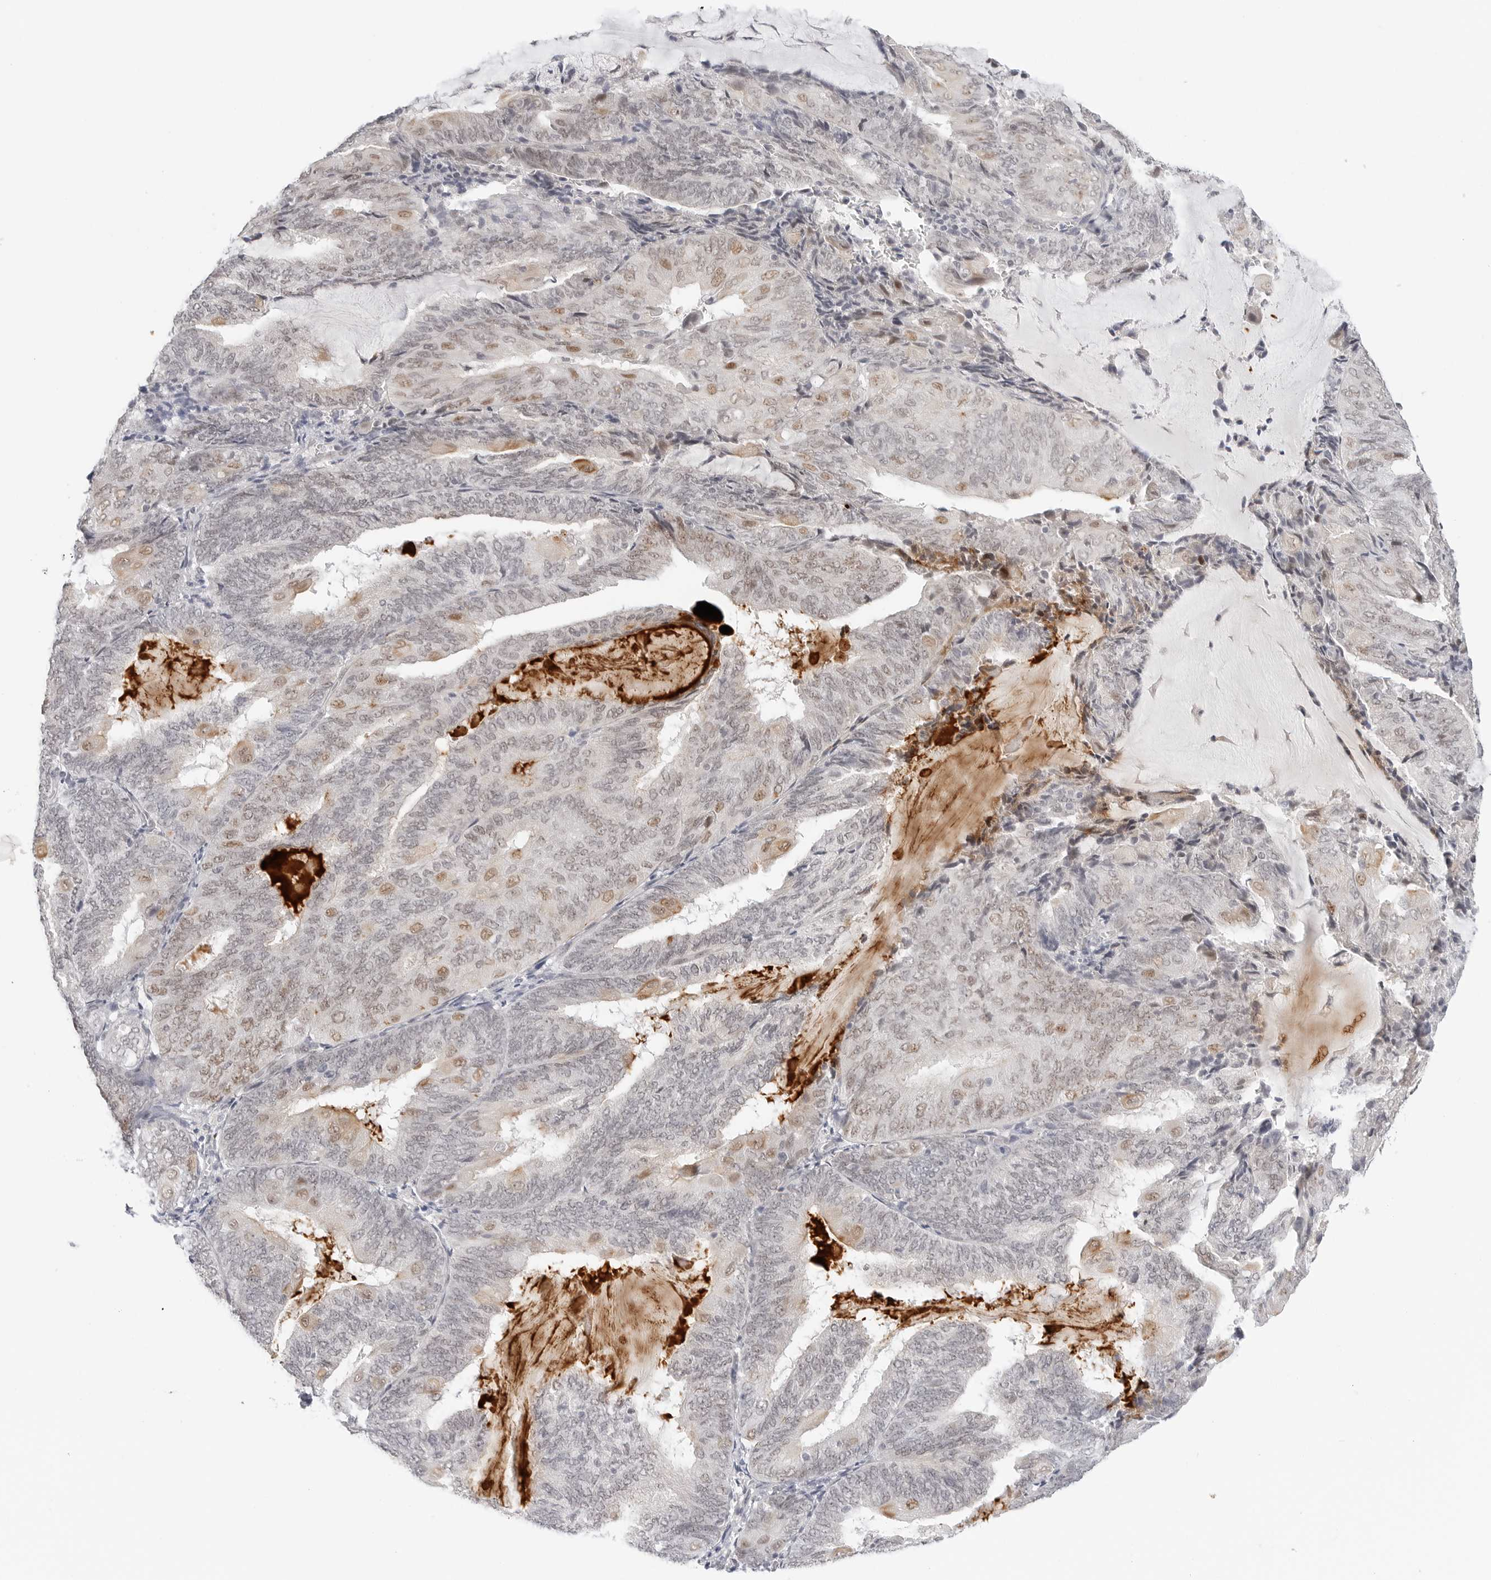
{"staining": {"intensity": "moderate", "quantity": "25%-75%", "location": "cytoplasmic/membranous,nuclear"}, "tissue": "endometrial cancer", "cell_type": "Tumor cells", "image_type": "cancer", "snomed": [{"axis": "morphology", "description": "Adenocarcinoma, NOS"}, {"axis": "topography", "description": "Endometrium"}], "caption": "Endometrial cancer (adenocarcinoma) stained with a protein marker reveals moderate staining in tumor cells.", "gene": "TSEN2", "patient": {"sex": "female", "age": 81}}